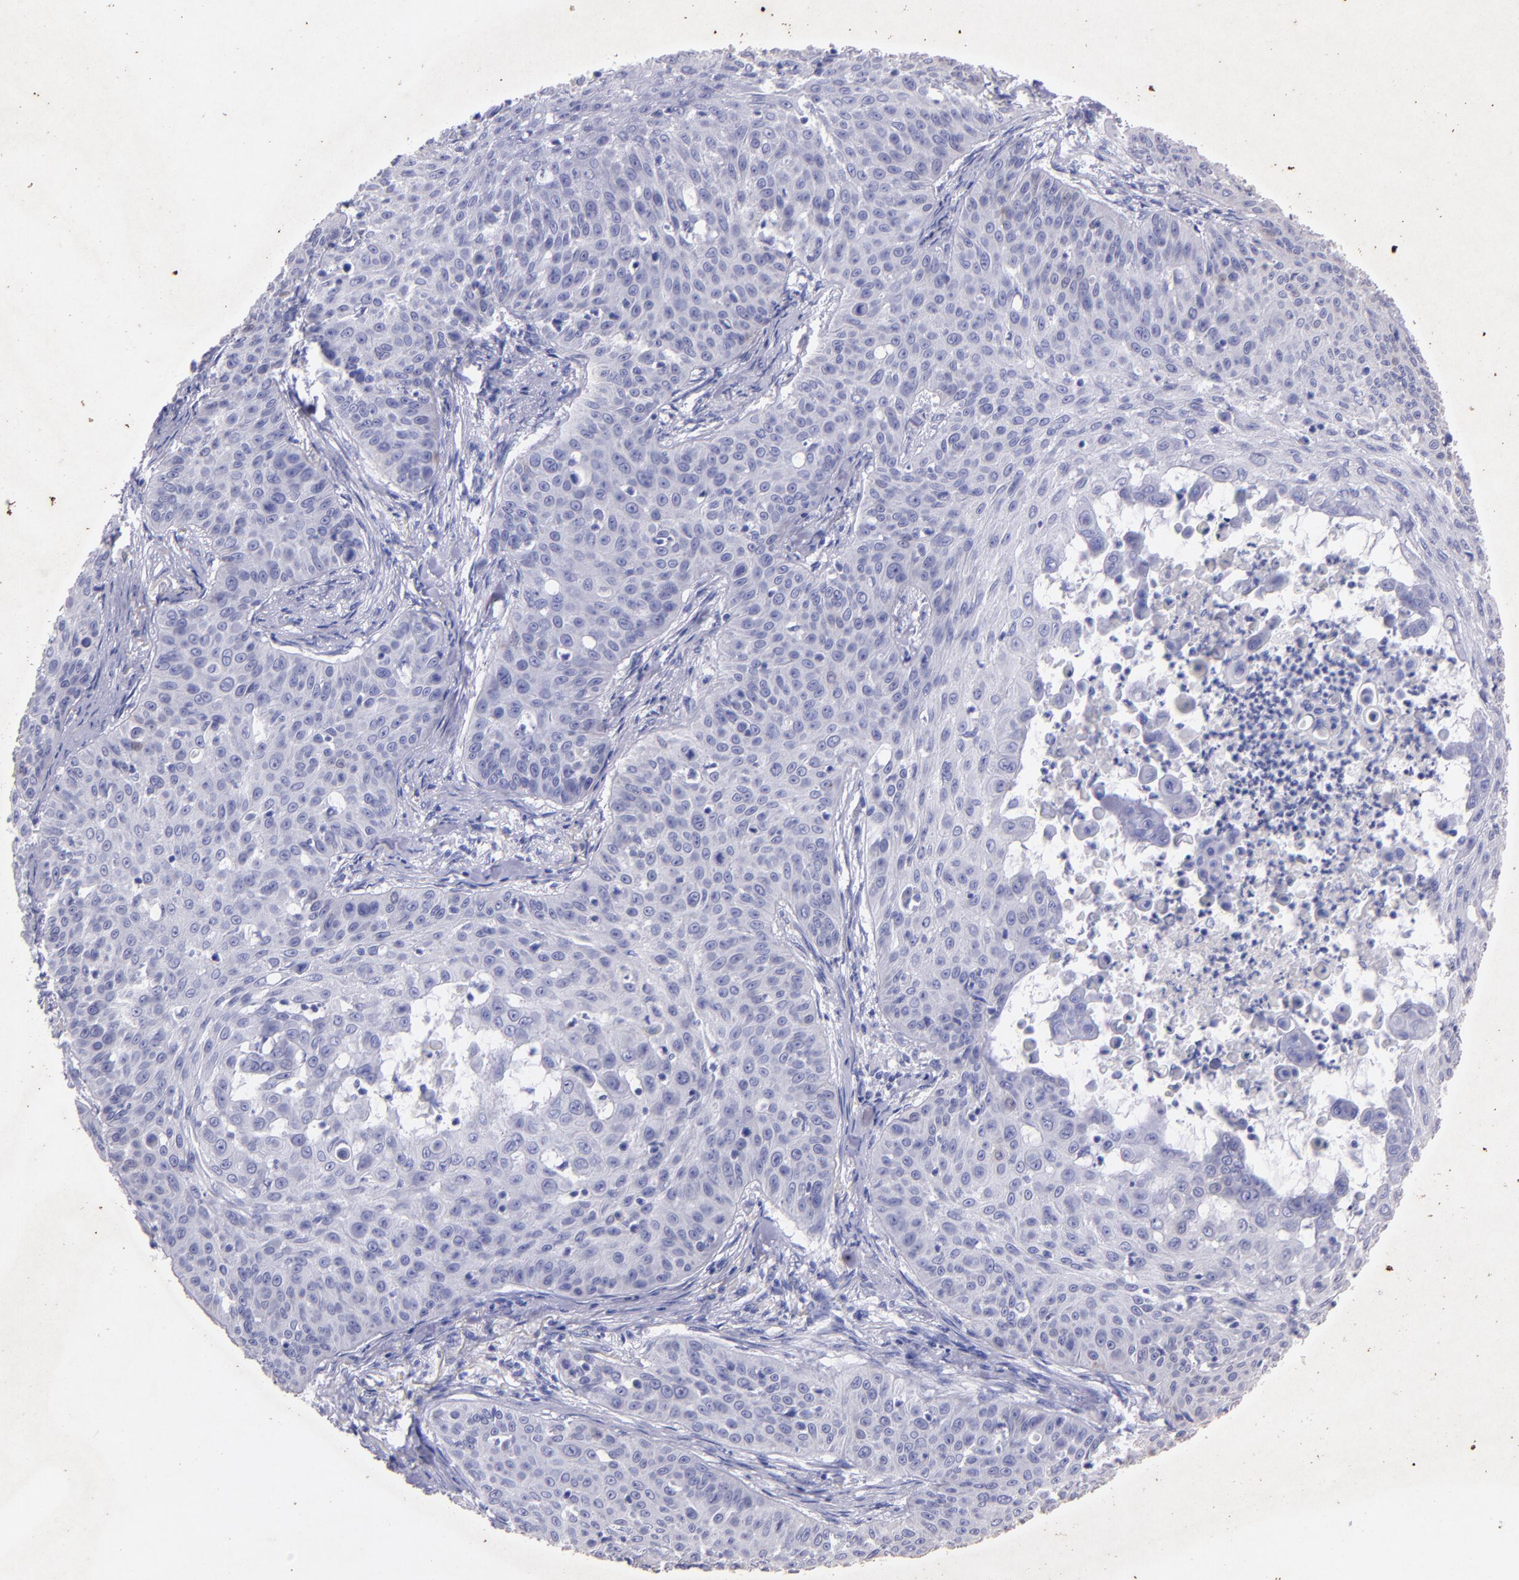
{"staining": {"intensity": "negative", "quantity": "none", "location": "none"}, "tissue": "skin cancer", "cell_type": "Tumor cells", "image_type": "cancer", "snomed": [{"axis": "morphology", "description": "Squamous cell carcinoma, NOS"}, {"axis": "topography", "description": "Skin"}], "caption": "A photomicrograph of human skin squamous cell carcinoma is negative for staining in tumor cells.", "gene": "UCHL1", "patient": {"sex": "male", "age": 82}}